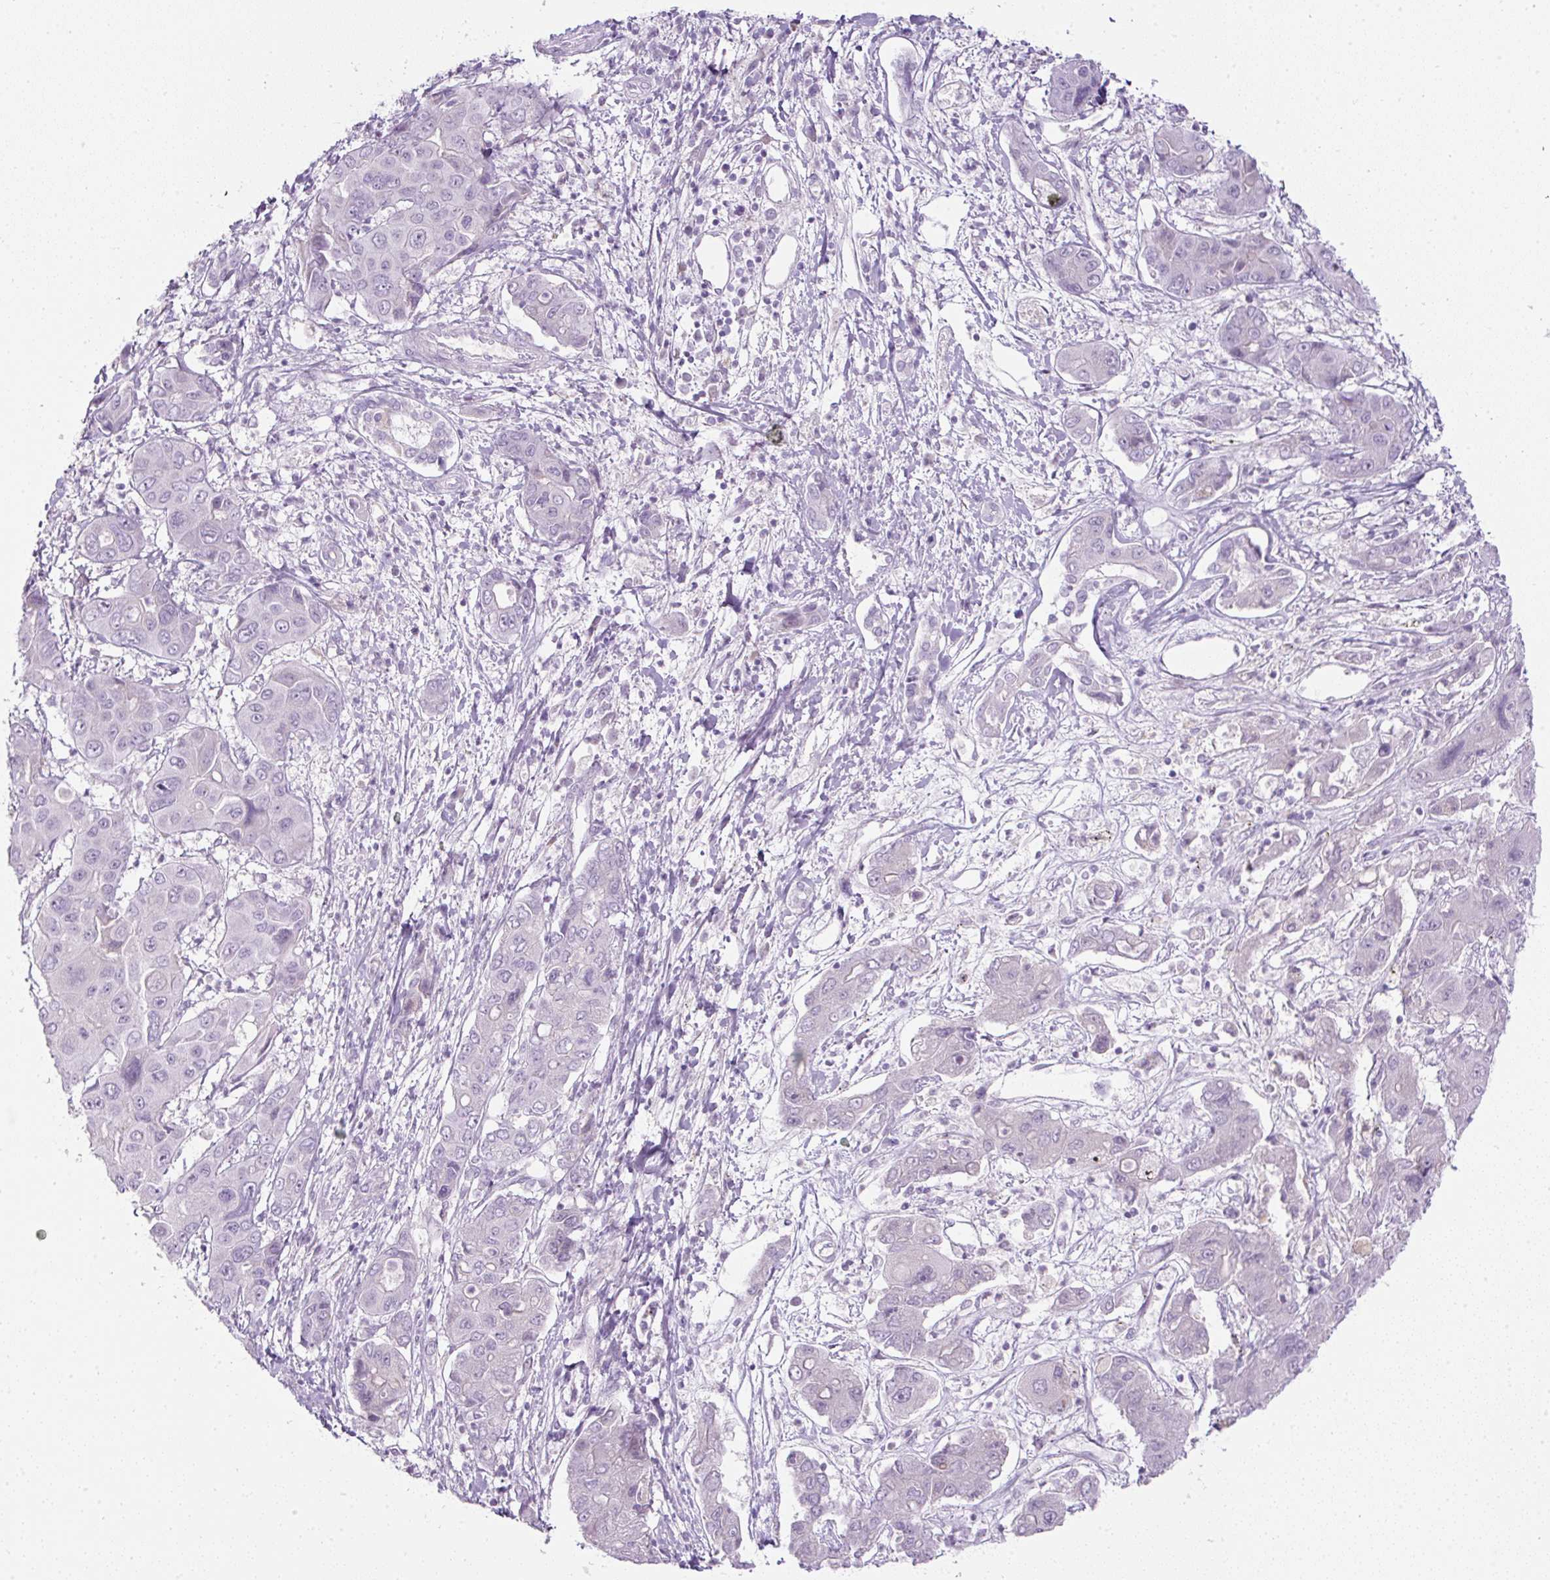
{"staining": {"intensity": "negative", "quantity": "none", "location": "none"}, "tissue": "liver cancer", "cell_type": "Tumor cells", "image_type": "cancer", "snomed": [{"axis": "morphology", "description": "Cholangiocarcinoma"}, {"axis": "topography", "description": "Liver"}], "caption": "Human liver cholangiocarcinoma stained for a protein using immunohistochemistry (IHC) demonstrates no expression in tumor cells.", "gene": "FGFBP3", "patient": {"sex": "male", "age": 67}}